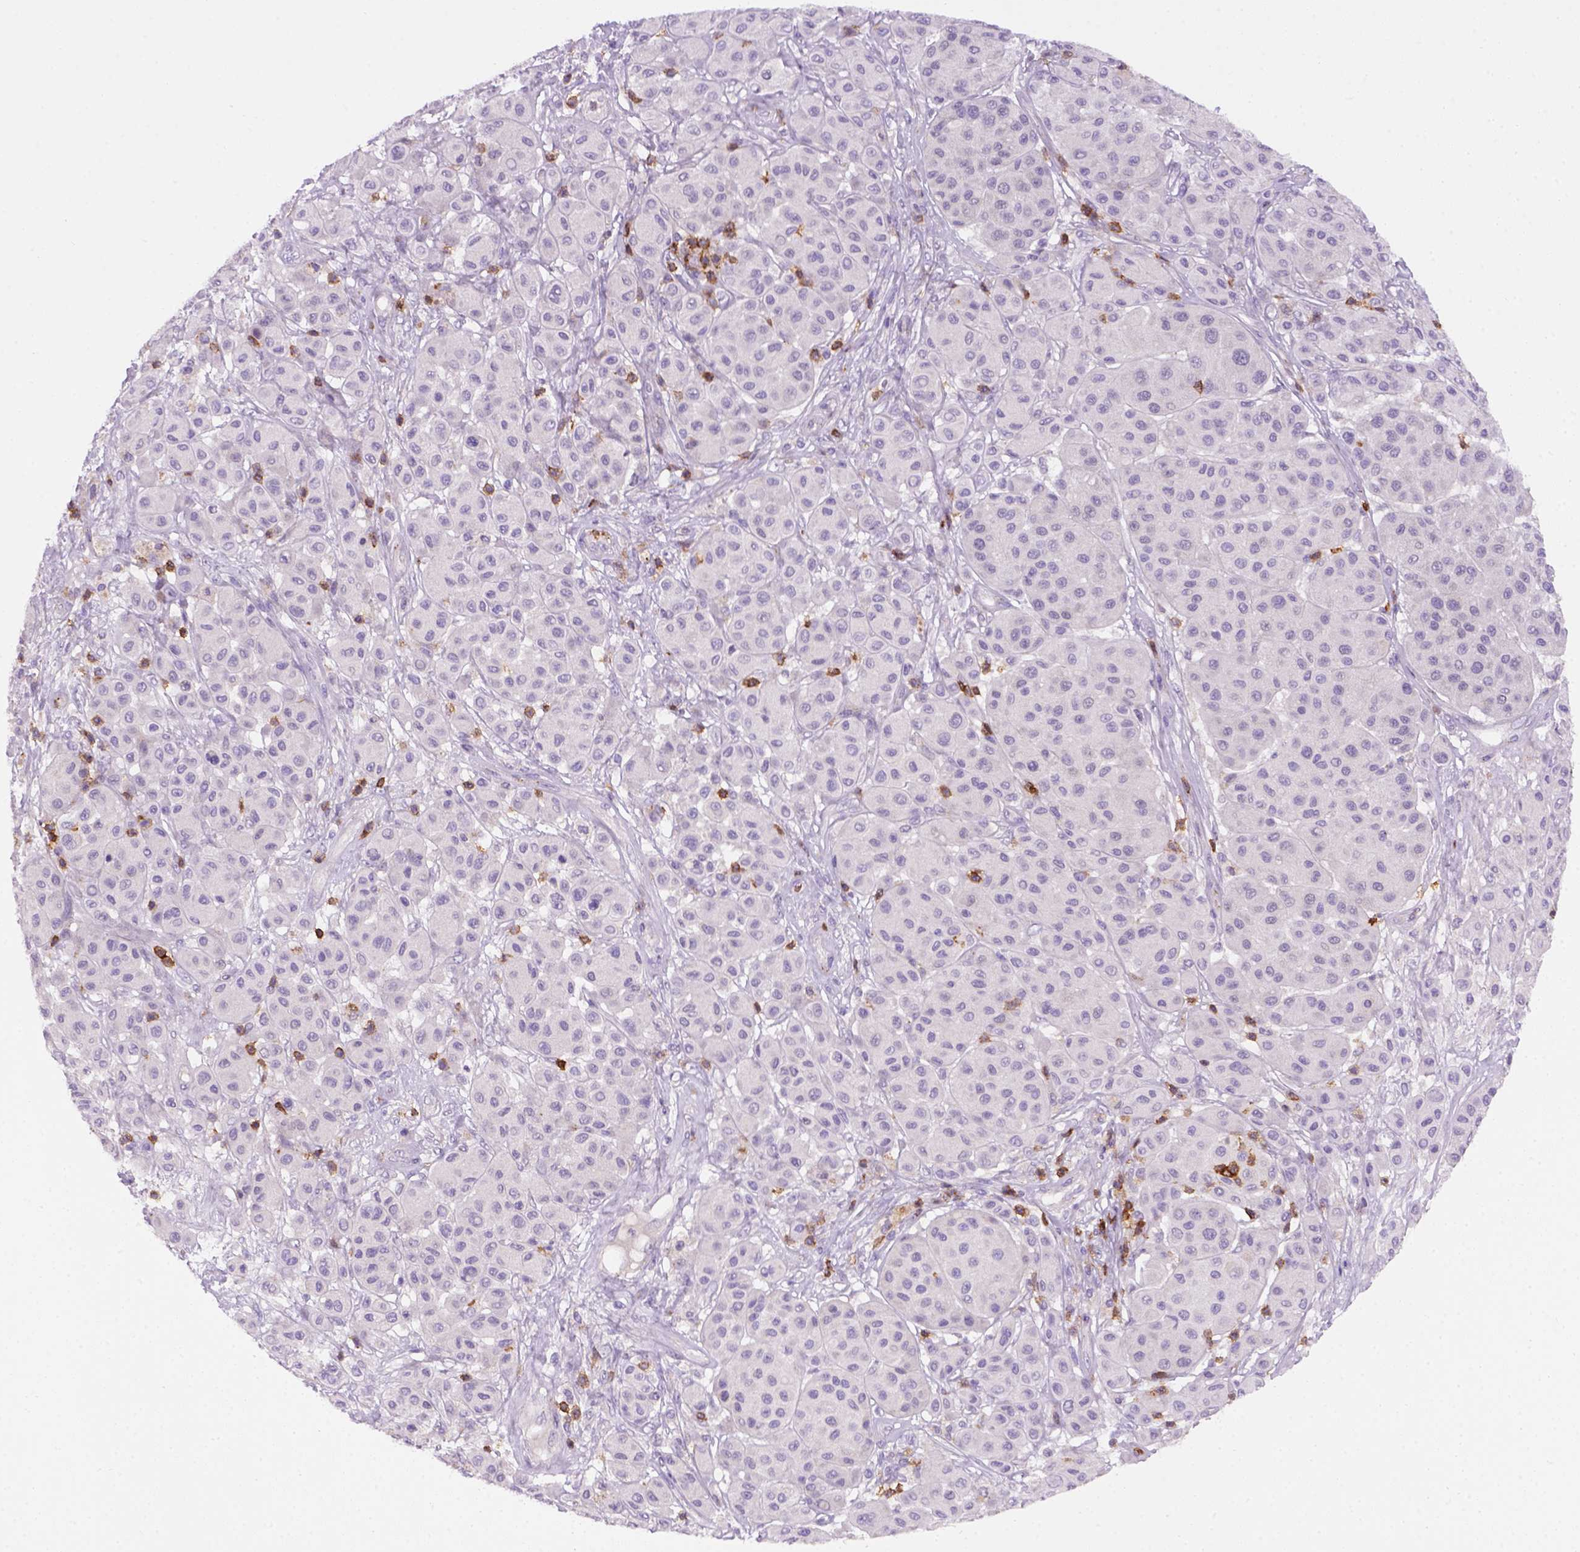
{"staining": {"intensity": "negative", "quantity": "none", "location": "none"}, "tissue": "melanoma", "cell_type": "Tumor cells", "image_type": "cancer", "snomed": [{"axis": "morphology", "description": "Malignant melanoma, Metastatic site"}, {"axis": "topography", "description": "Smooth muscle"}], "caption": "A photomicrograph of malignant melanoma (metastatic site) stained for a protein displays no brown staining in tumor cells.", "gene": "CD3E", "patient": {"sex": "male", "age": 41}}